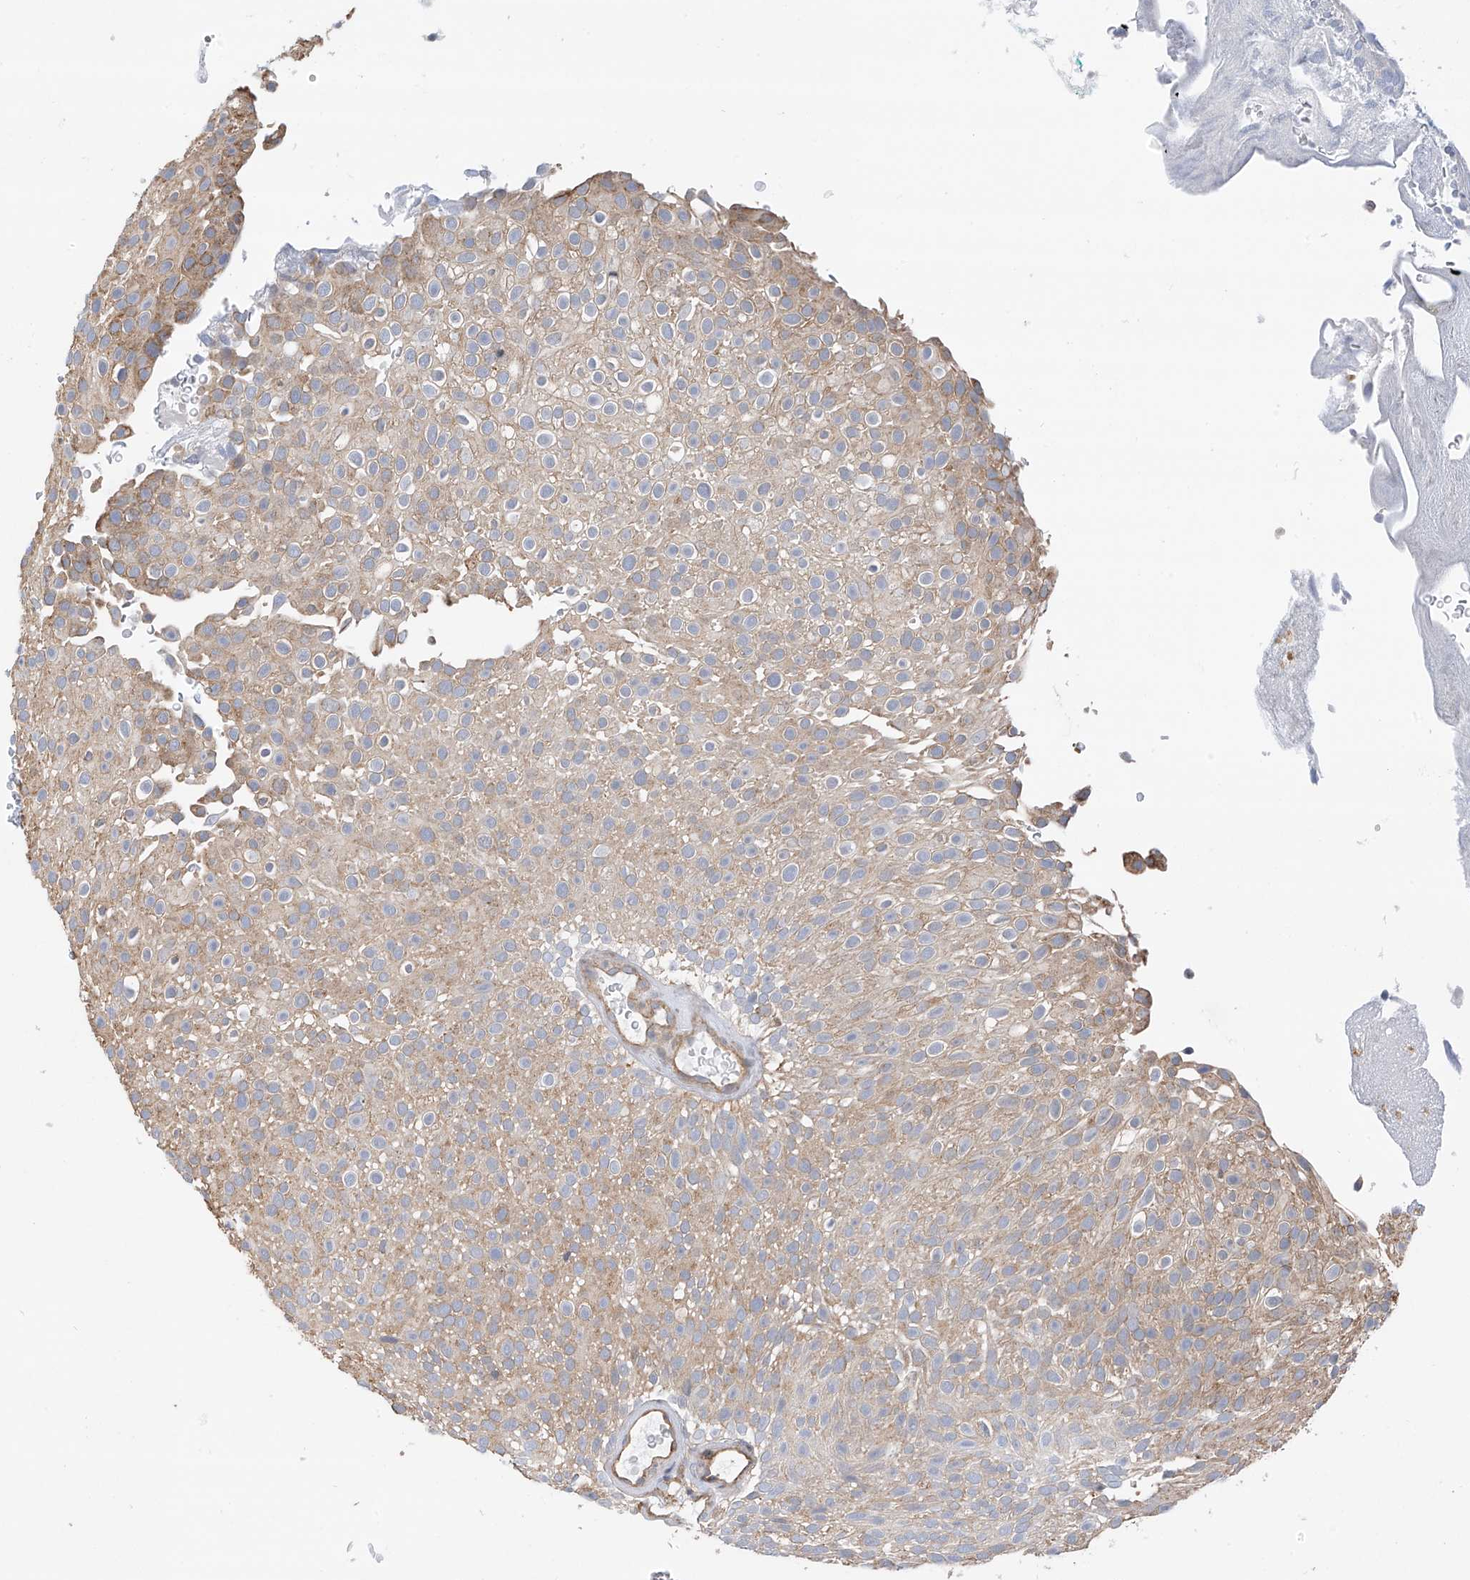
{"staining": {"intensity": "moderate", "quantity": "25%-75%", "location": "cytoplasmic/membranous"}, "tissue": "urothelial cancer", "cell_type": "Tumor cells", "image_type": "cancer", "snomed": [{"axis": "morphology", "description": "Urothelial carcinoma, Low grade"}, {"axis": "topography", "description": "Urinary bladder"}], "caption": "A medium amount of moderate cytoplasmic/membranous staining is seen in about 25%-75% of tumor cells in low-grade urothelial carcinoma tissue.", "gene": "ZNF189", "patient": {"sex": "male", "age": 78}}